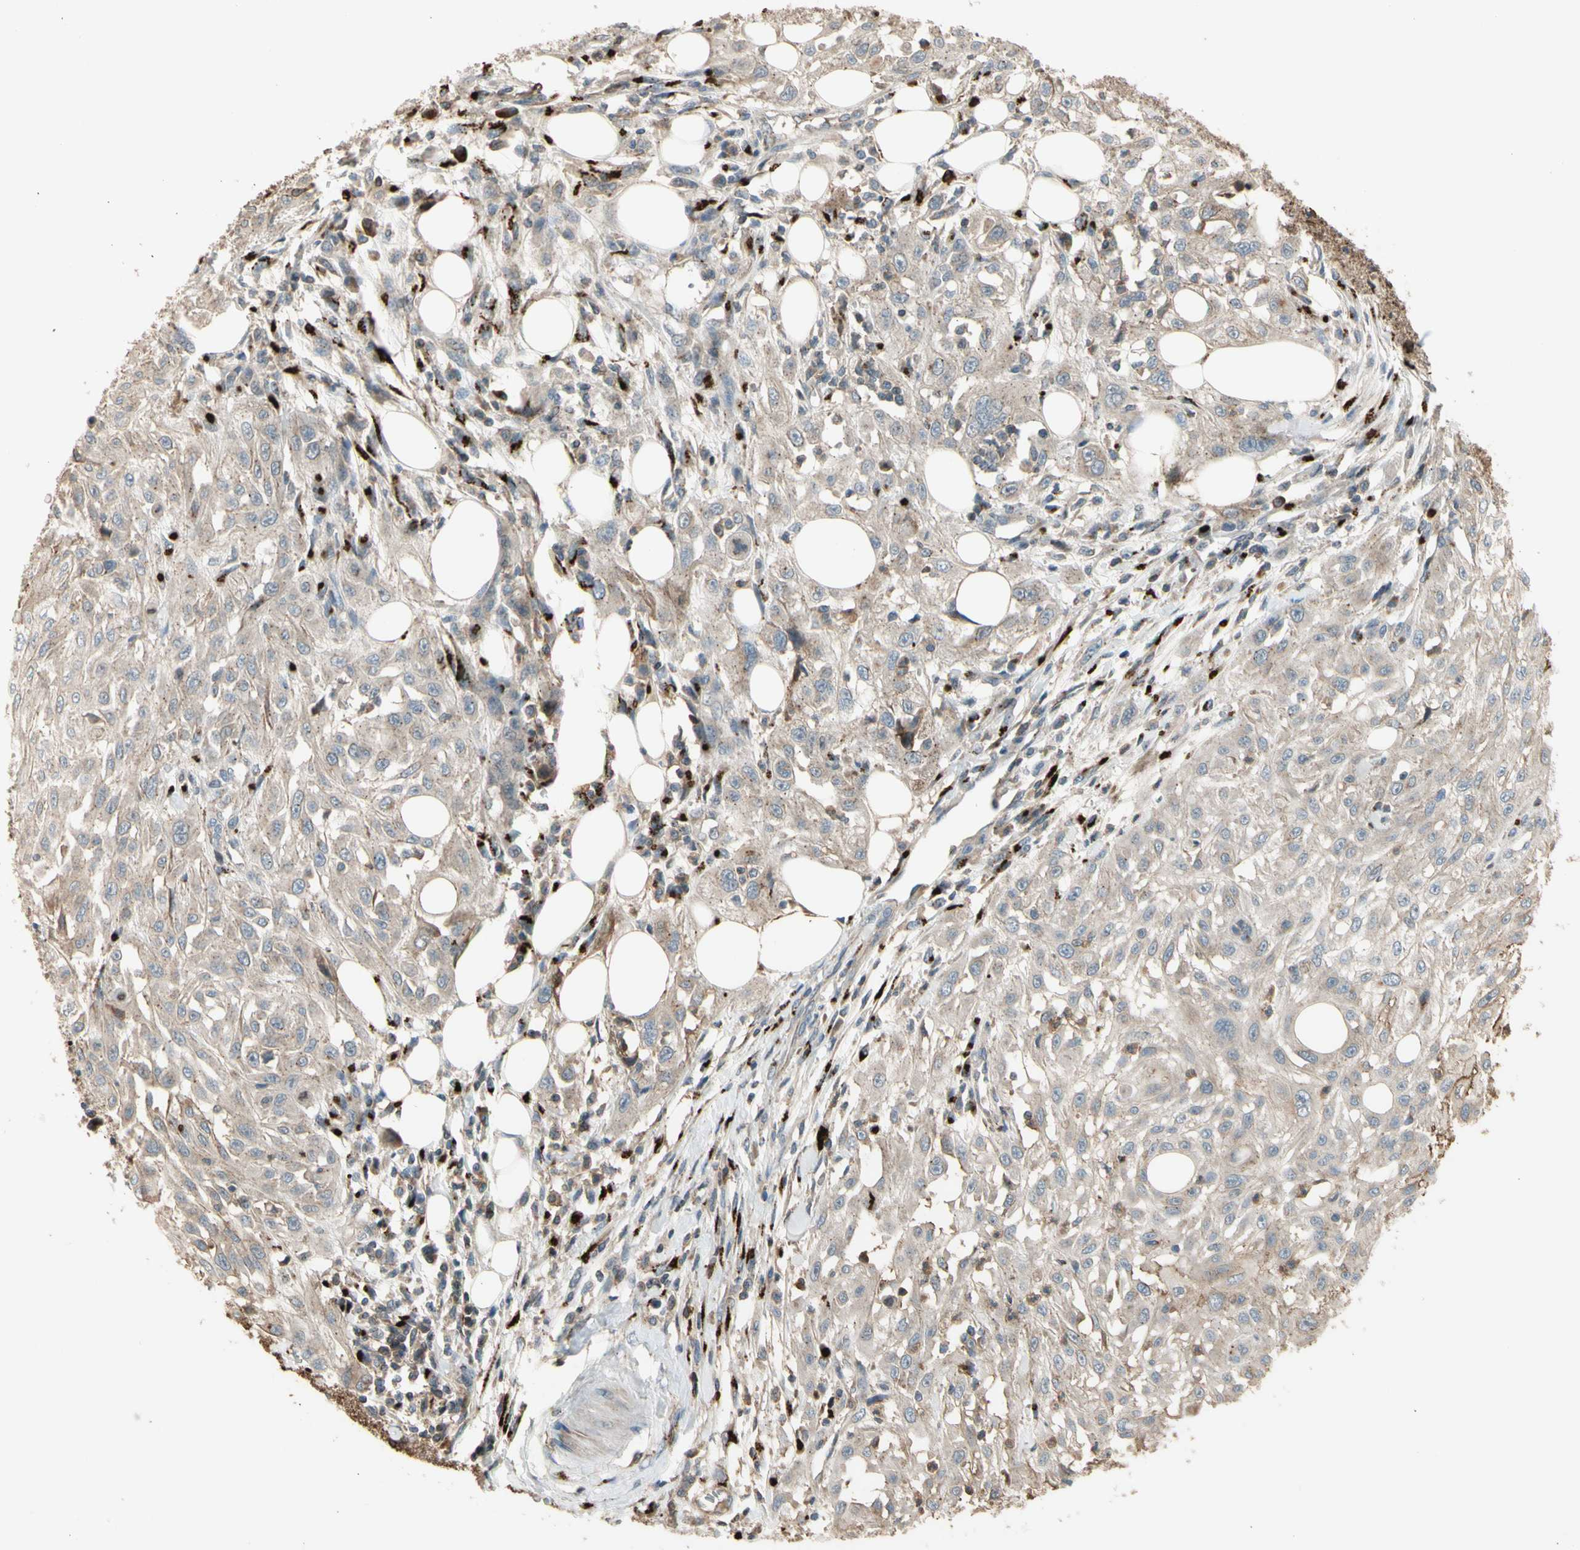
{"staining": {"intensity": "weak", "quantity": "<25%", "location": "cytoplasmic/membranous"}, "tissue": "skin cancer", "cell_type": "Tumor cells", "image_type": "cancer", "snomed": [{"axis": "morphology", "description": "Squamous cell carcinoma, NOS"}, {"axis": "topography", "description": "Skin"}], "caption": "Protein analysis of skin squamous cell carcinoma reveals no significant expression in tumor cells. (Brightfield microscopy of DAB immunohistochemistry (IHC) at high magnification).", "gene": "GALNT5", "patient": {"sex": "male", "age": 75}}